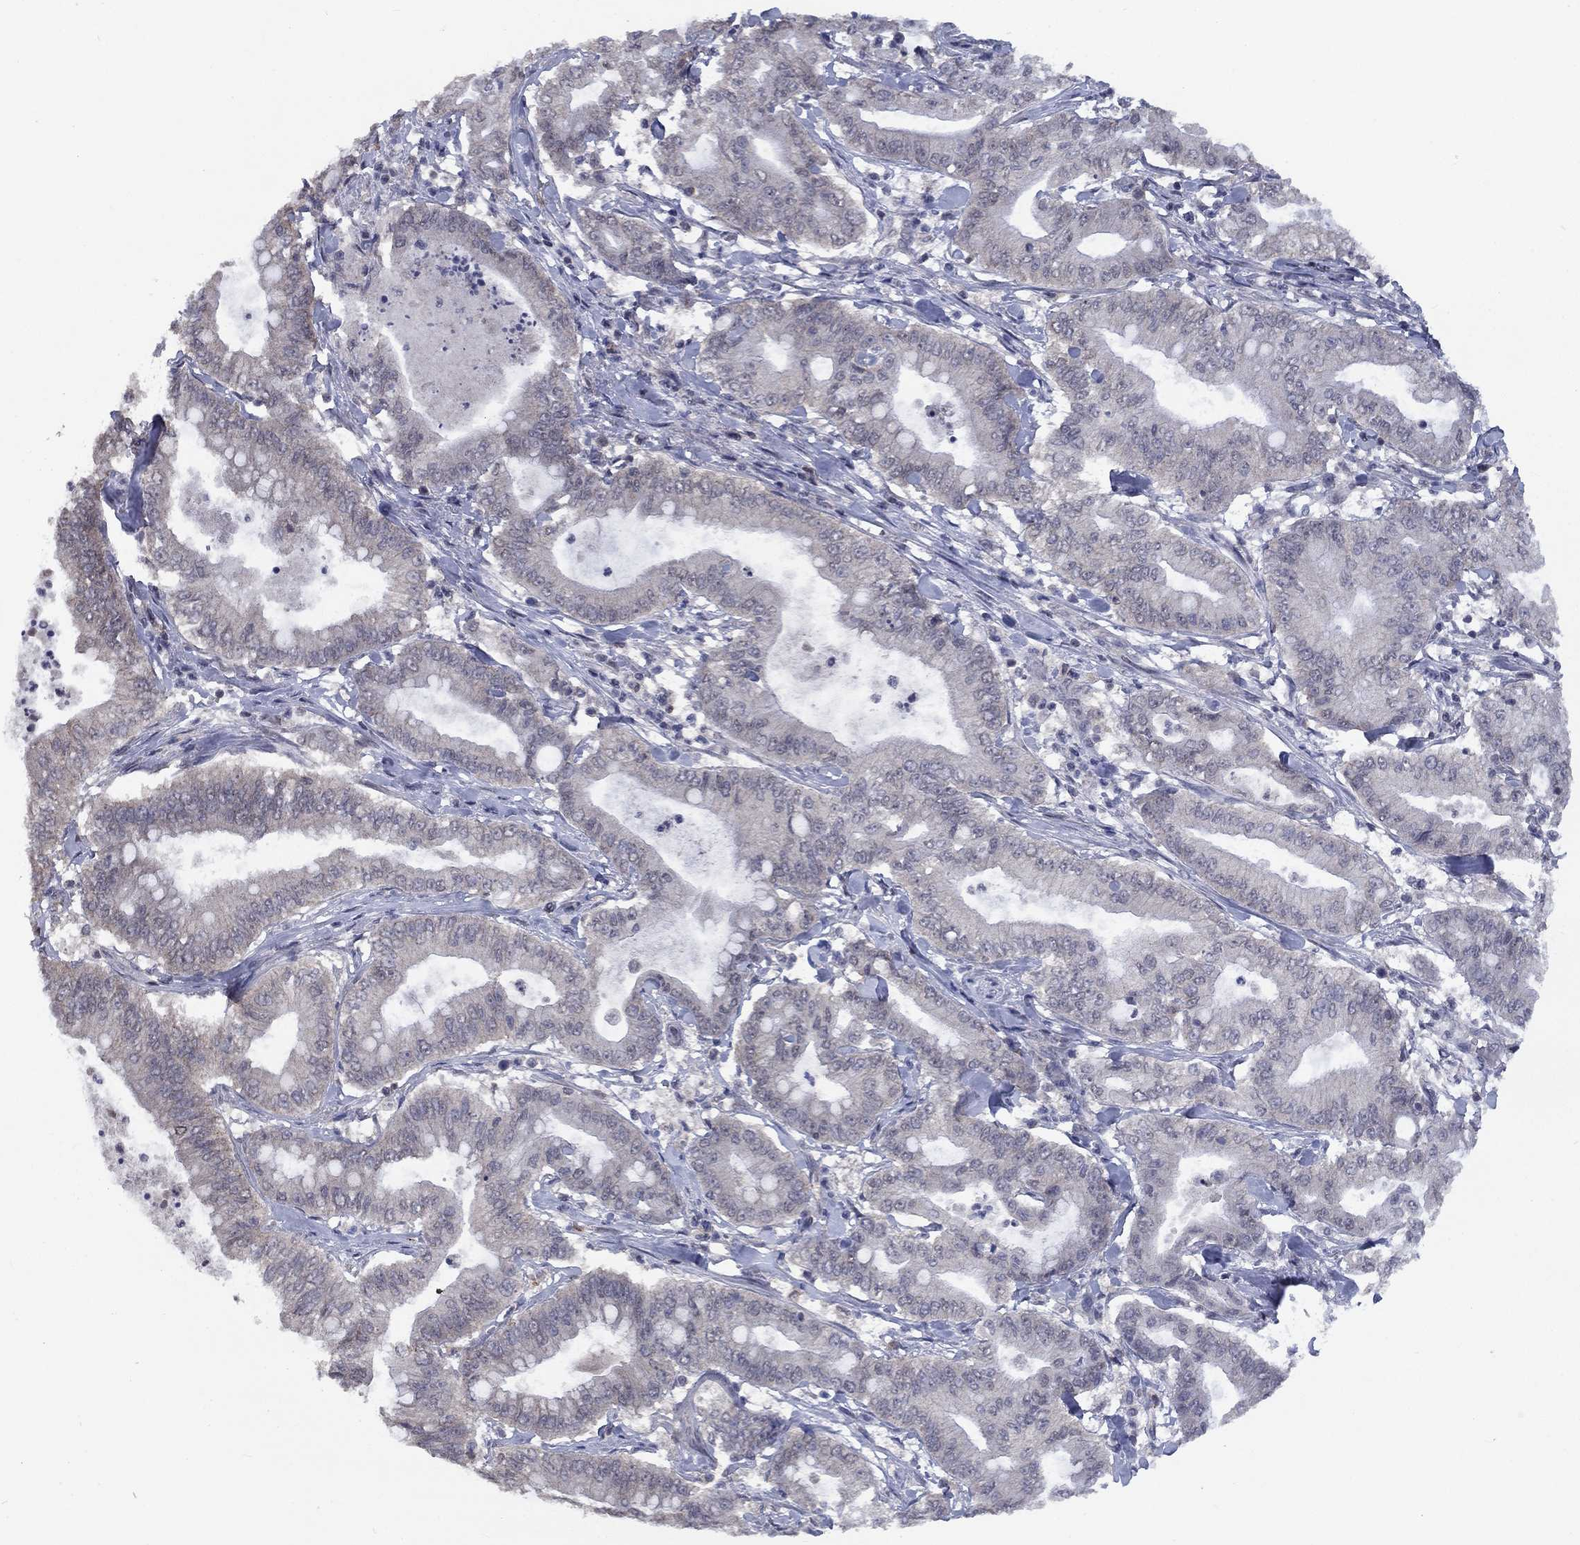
{"staining": {"intensity": "negative", "quantity": "none", "location": "none"}, "tissue": "pancreatic cancer", "cell_type": "Tumor cells", "image_type": "cancer", "snomed": [{"axis": "morphology", "description": "Adenocarcinoma, NOS"}, {"axis": "topography", "description": "Pancreas"}], "caption": "Immunohistochemistry image of neoplastic tissue: adenocarcinoma (pancreatic) stained with DAB exhibits no significant protein expression in tumor cells. (DAB (3,3'-diaminobenzidine) IHC visualized using brightfield microscopy, high magnification).", "gene": "SPATA33", "patient": {"sex": "male", "age": 71}}